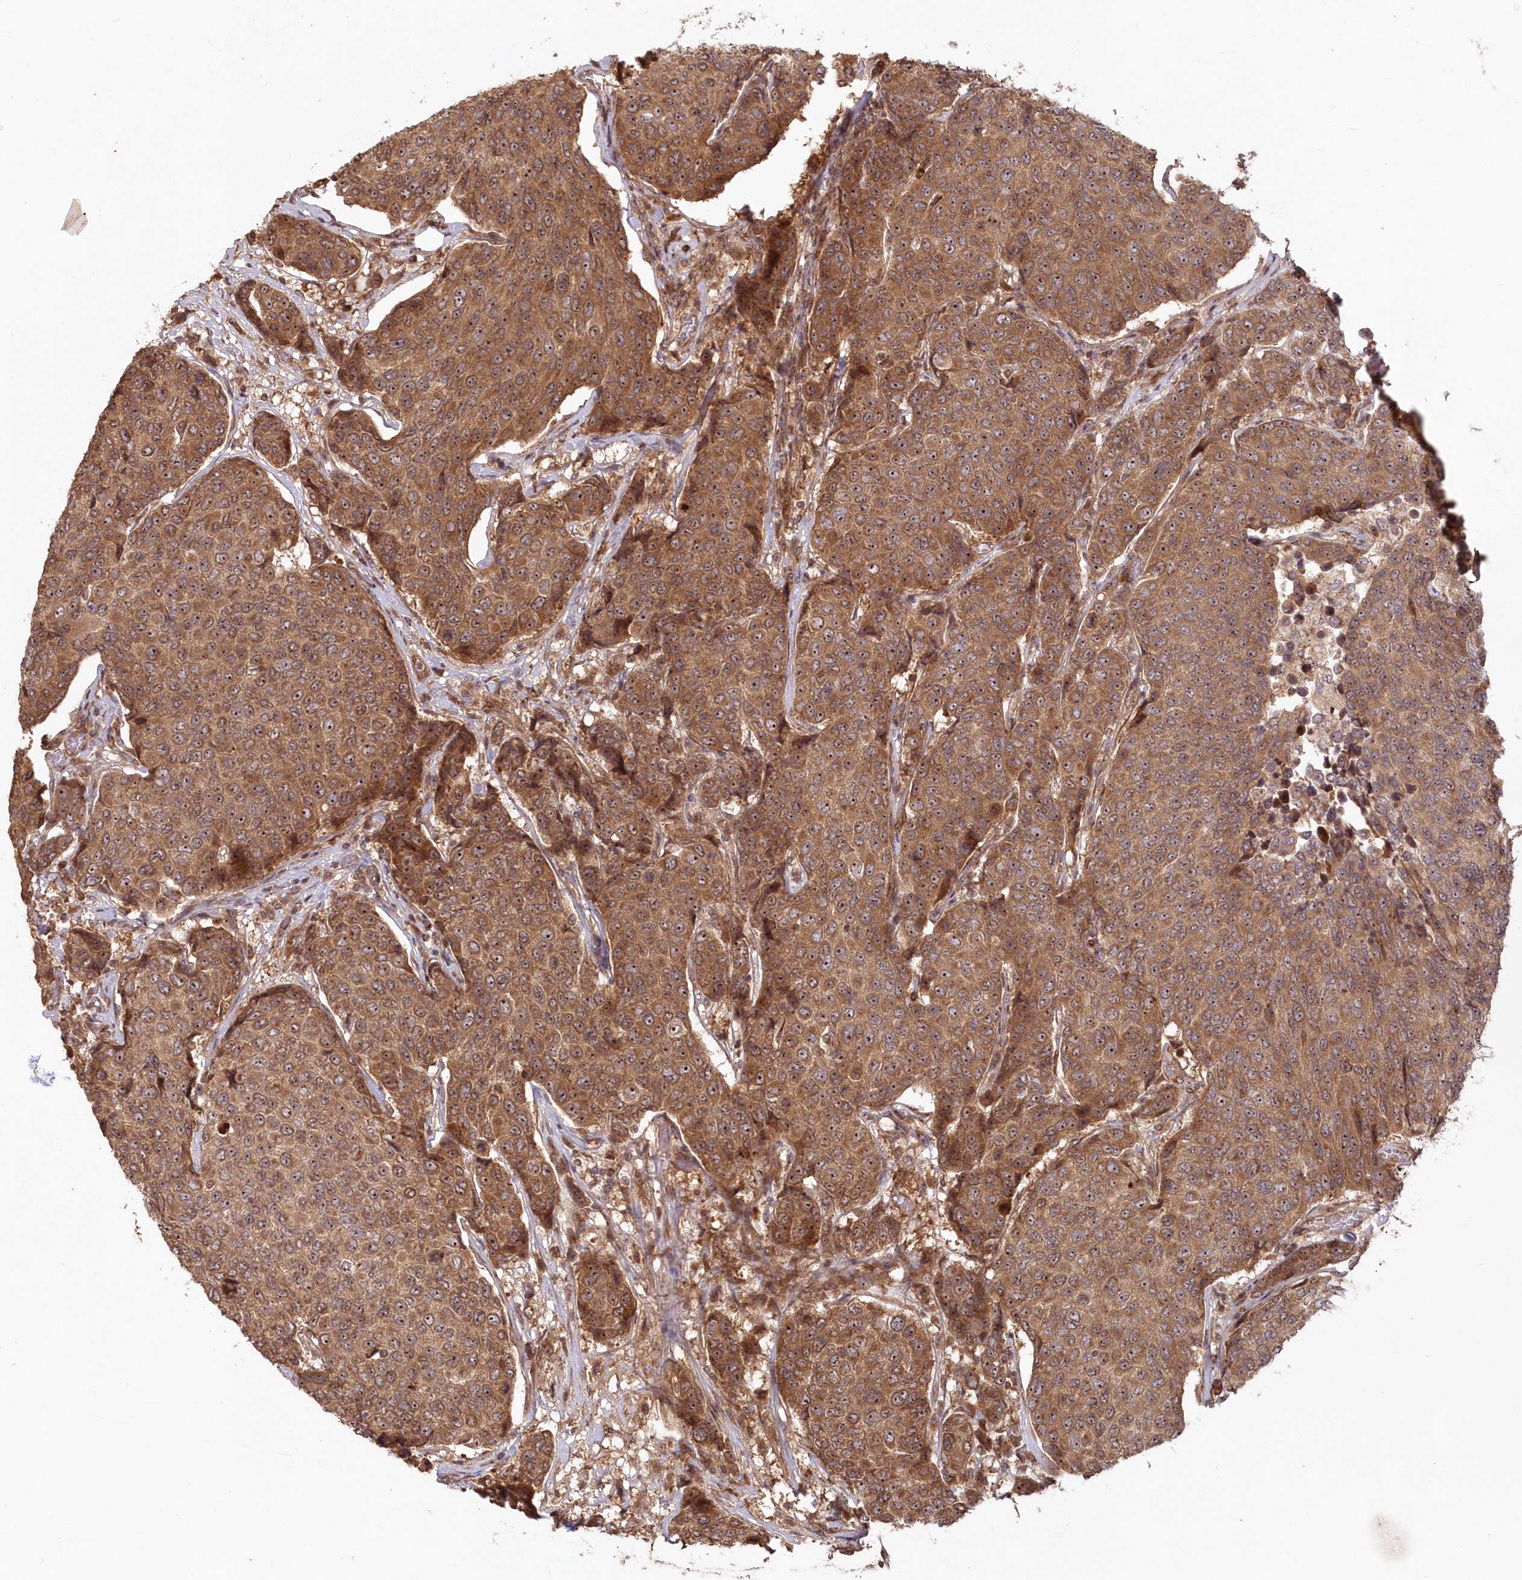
{"staining": {"intensity": "moderate", "quantity": ">75%", "location": "cytoplasmic/membranous,nuclear"}, "tissue": "breast cancer", "cell_type": "Tumor cells", "image_type": "cancer", "snomed": [{"axis": "morphology", "description": "Duct carcinoma"}, {"axis": "topography", "description": "Breast"}], "caption": "A medium amount of moderate cytoplasmic/membranous and nuclear expression is present in approximately >75% of tumor cells in invasive ductal carcinoma (breast) tissue. (IHC, brightfield microscopy, high magnification).", "gene": "SERINC1", "patient": {"sex": "female", "age": 55}}